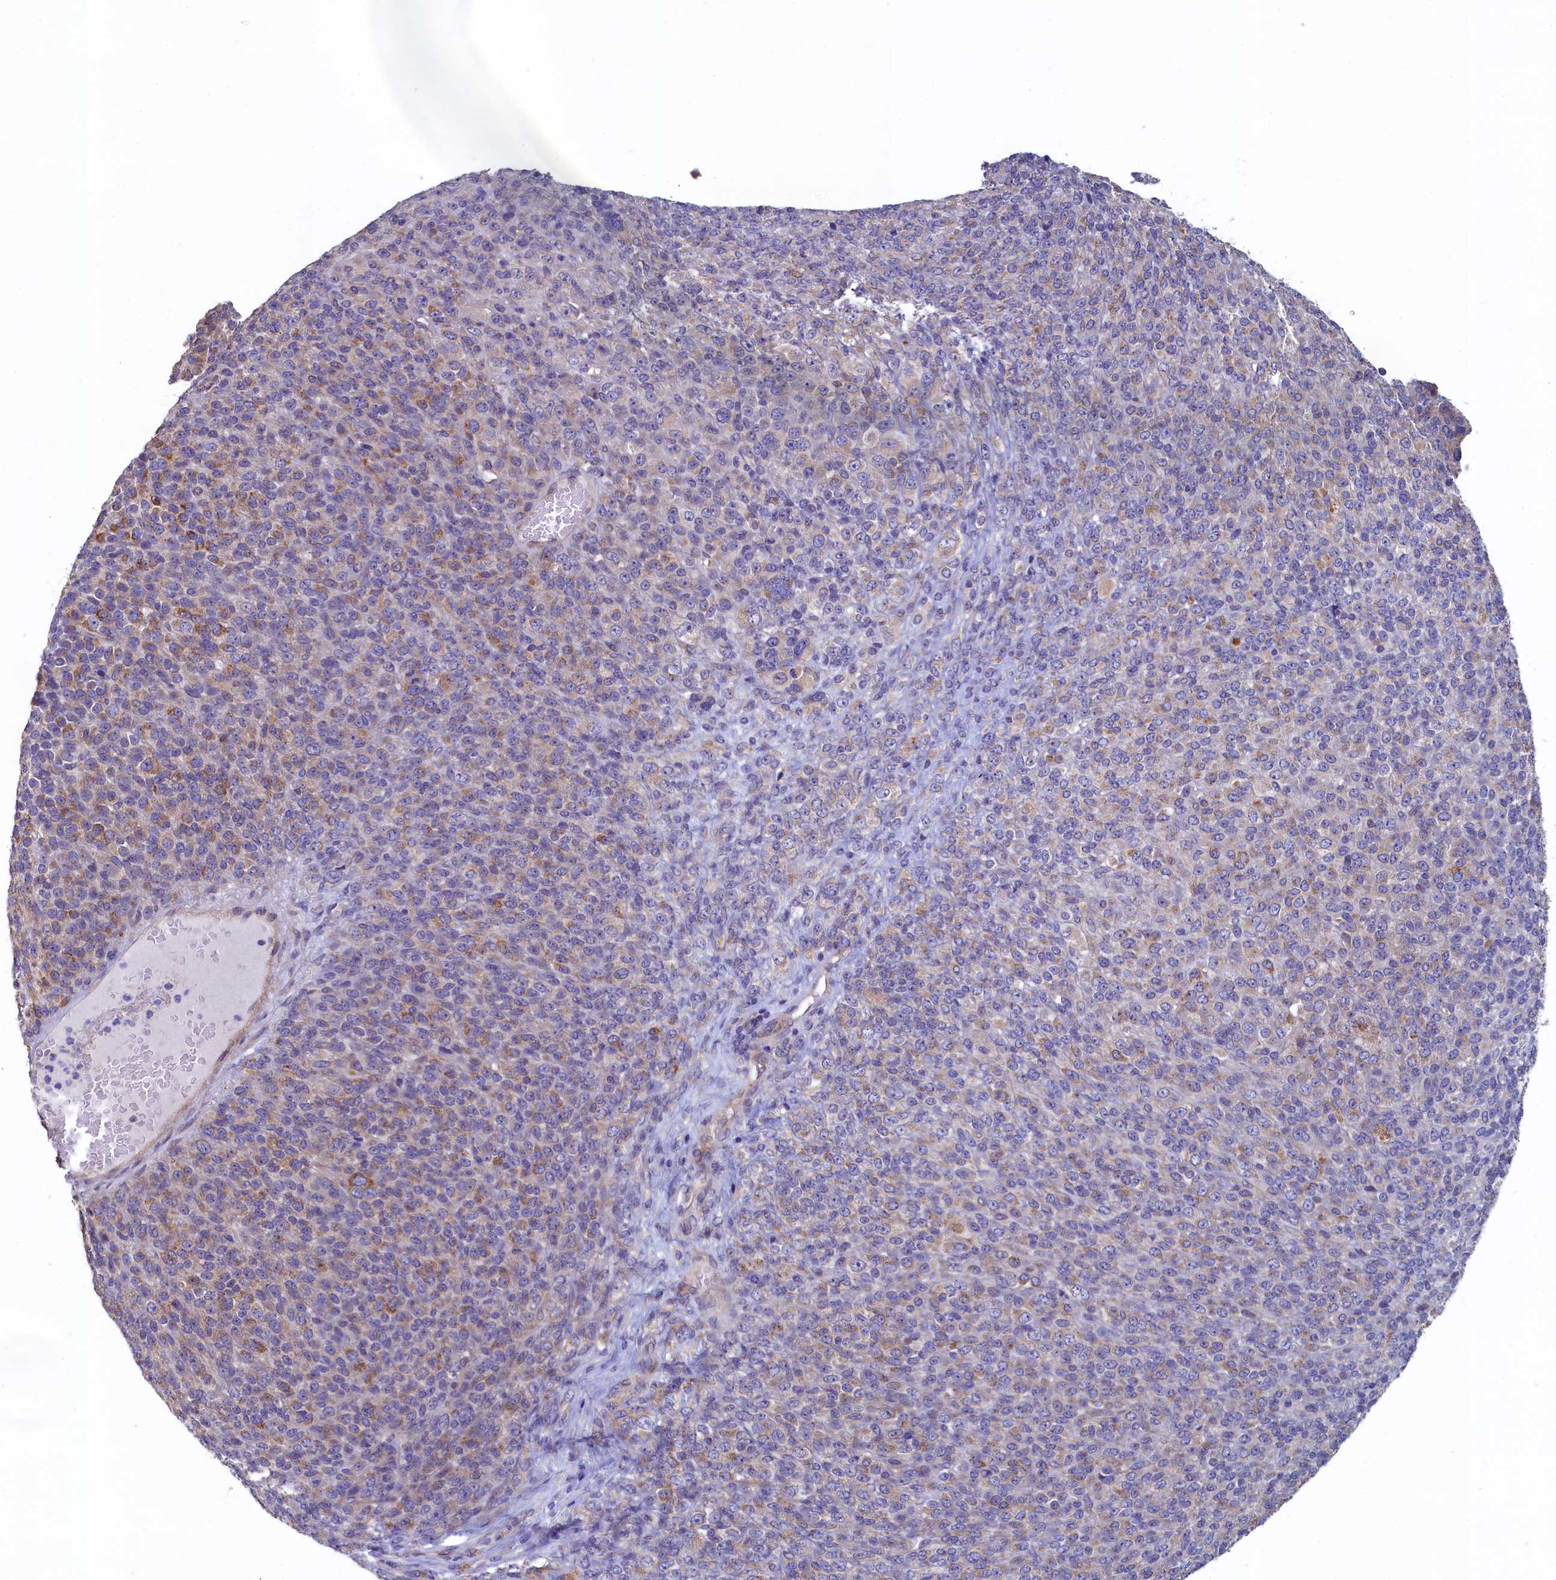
{"staining": {"intensity": "moderate", "quantity": "<25%", "location": "cytoplasmic/membranous"}, "tissue": "melanoma", "cell_type": "Tumor cells", "image_type": "cancer", "snomed": [{"axis": "morphology", "description": "Malignant melanoma, Metastatic site"}, {"axis": "topography", "description": "Brain"}], "caption": "High-magnification brightfield microscopy of melanoma stained with DAB (3,3'-diaminobenzidine) (brown) and counterstained with hematoxylin (blue). tumor cells exhibit moderate cytoplasmic/membranous expression is identified in approximately<25% of cells. (IHC, brightfield microscopy, high magnification).", "gene": "SPATA2L", "patient": {"sex": "female", "age": 56}}